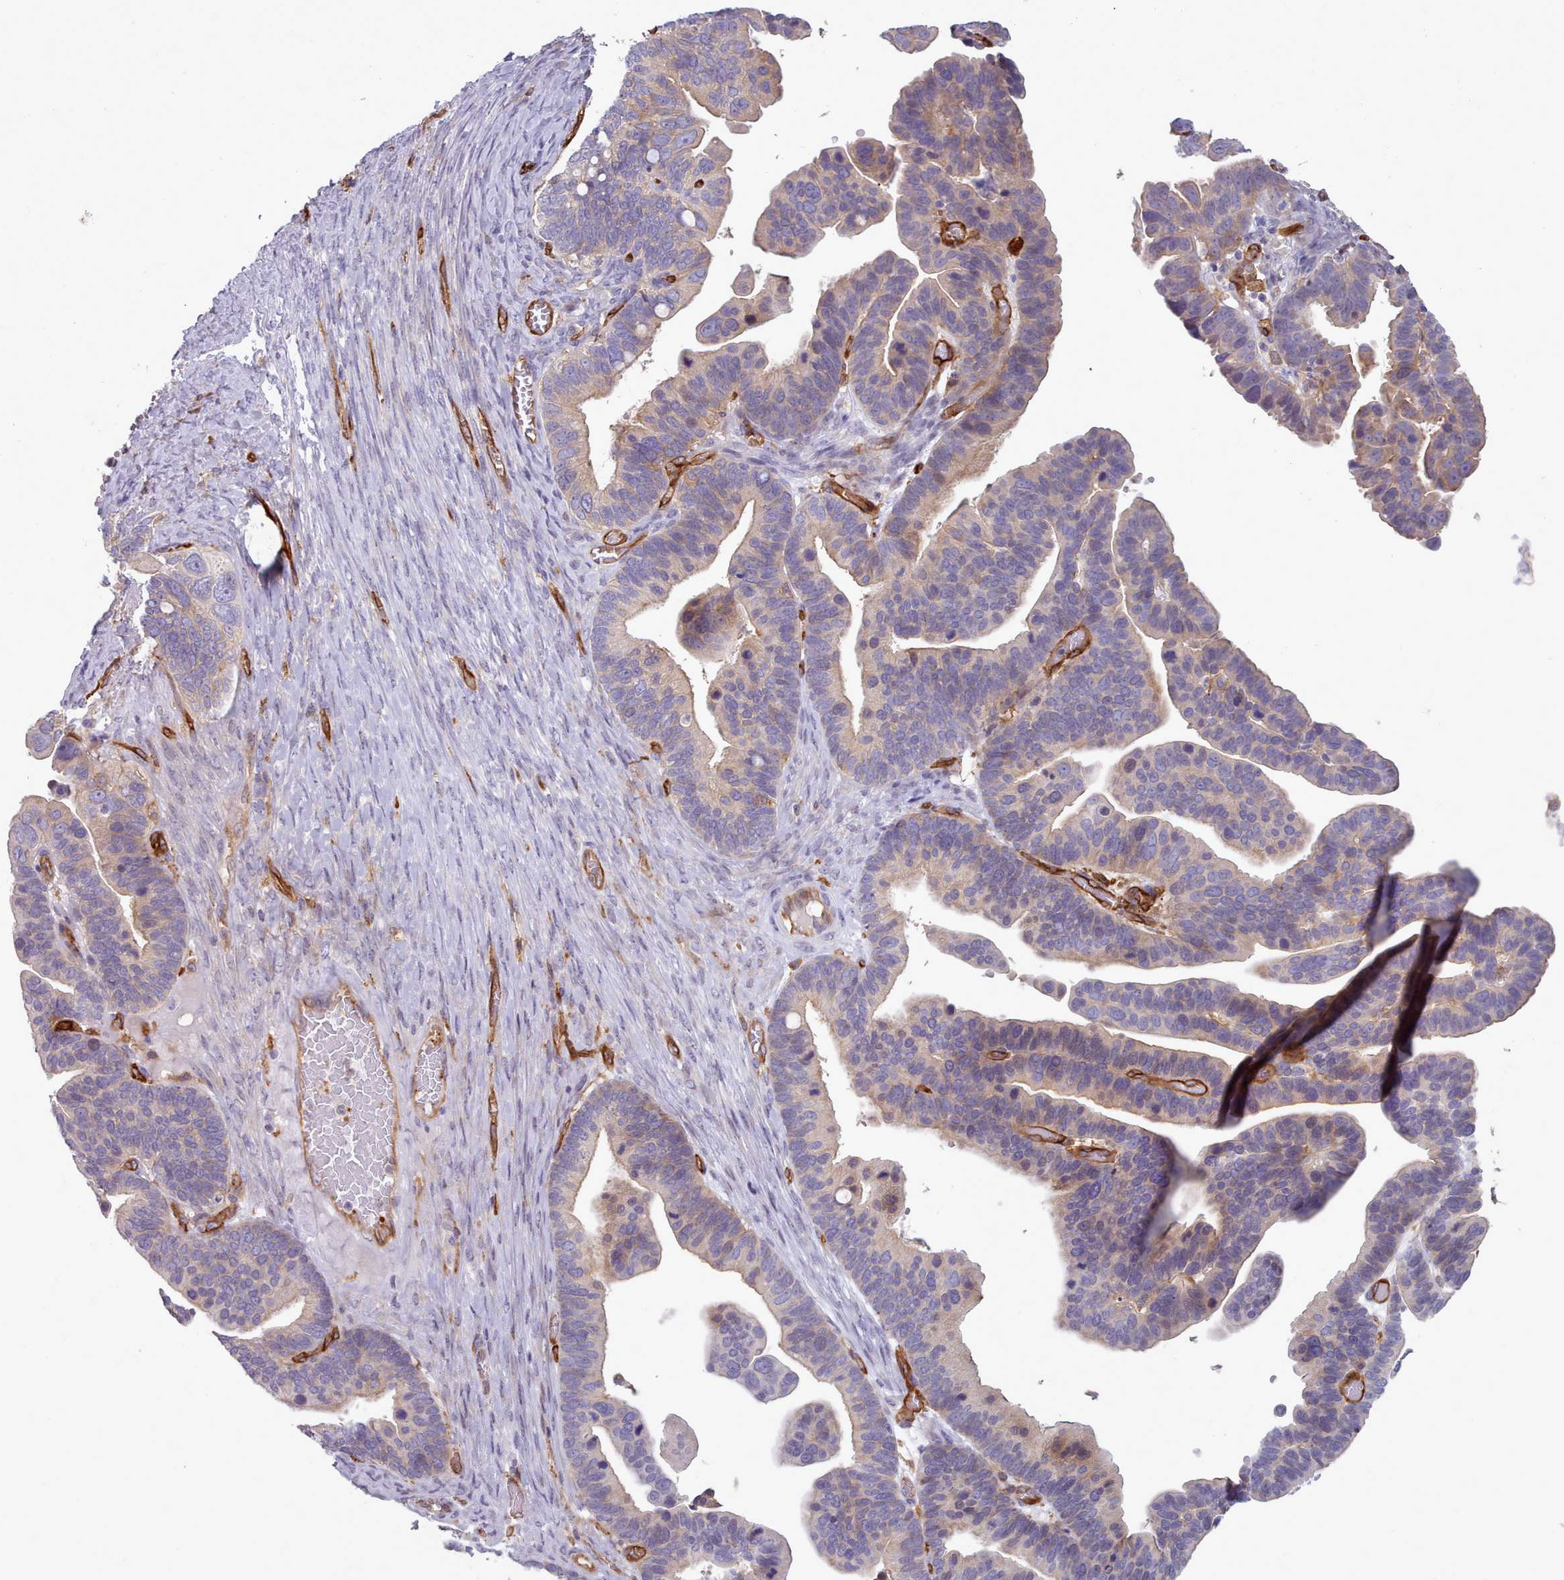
{"staining": {"intensity": "weak", "quantity": "25%-75%", "location": "cytoplasmic/membranous"}, "tissue": "ovarian cancer", "cell_type": "Tumor cells", "image_type": "cancer", "snomed": [{"axis": "morphology", "description": "Cystadenocarcinoma, serous, NOS"}, {"axis": "topography", "description": "Ovary"}], "caption": "DAB immunohistochemical staining of ovarian serous cystadenocarcinoma exhibits weak cytoplasmic/membranous protein staining in about 25%-75% of tumor cells.", "gene": "CD300LF", "patient": {"sex": "female", "age": 56}}